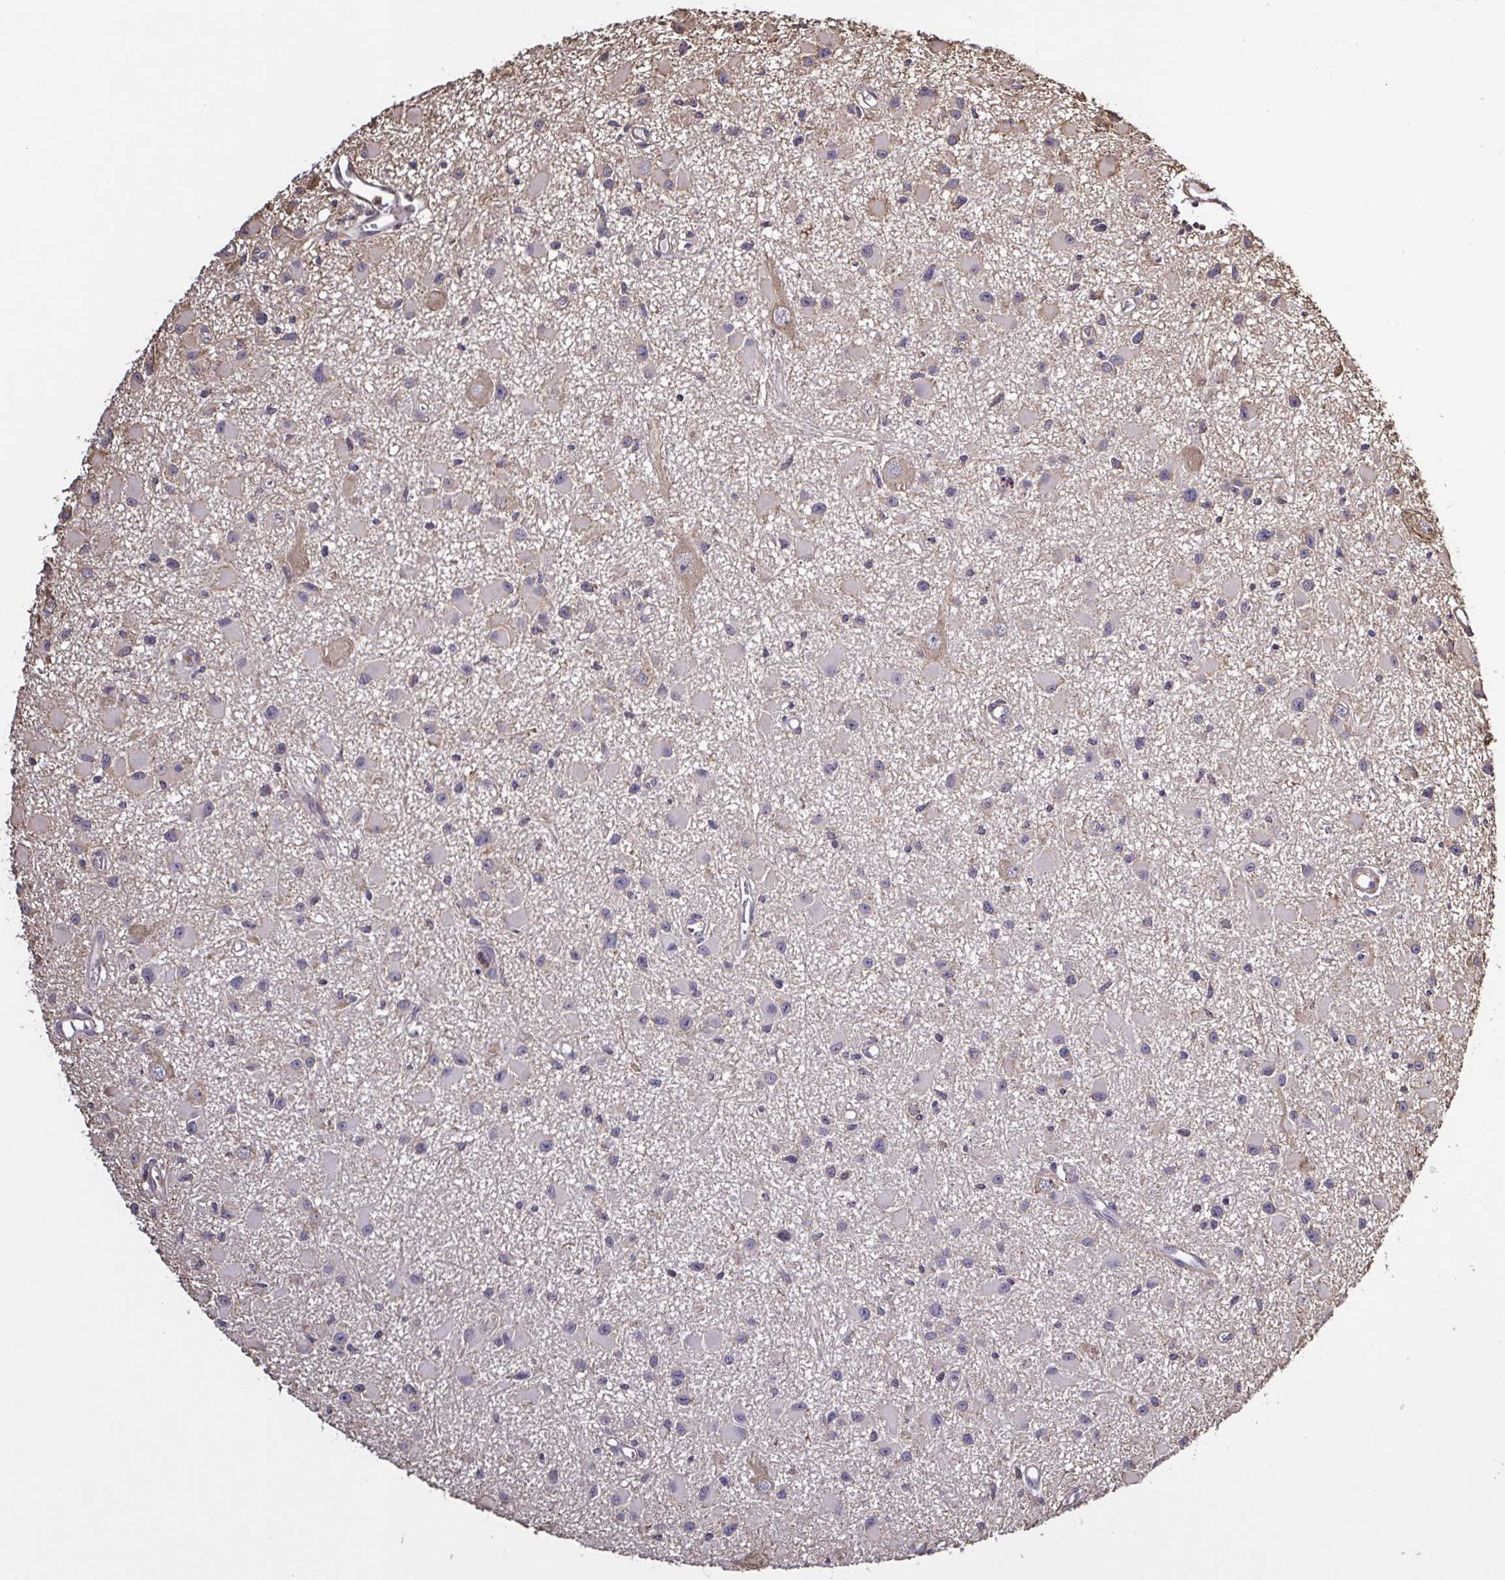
{"staining": {"intensity": "negative", "quantity": "none", "location": "none"}, "tissue": "glioma", "cell_type": "Tumor cells", "image_type": "cancer", "snomed": [{"axis": "morphology", "description": "Glioma, malignant, High grade"}, {"axis": "topography", "description": "Brain"}], "caption": "High magnification brightfield microscopy of glioma stained with DAB (3,3'-diaminobenzidine) (brown) and counterstained with hematoxylin (blue): tumor cells show no significant staining.", "gene": "ZNF200", "patient": {"sex": "male", "age": 54}}